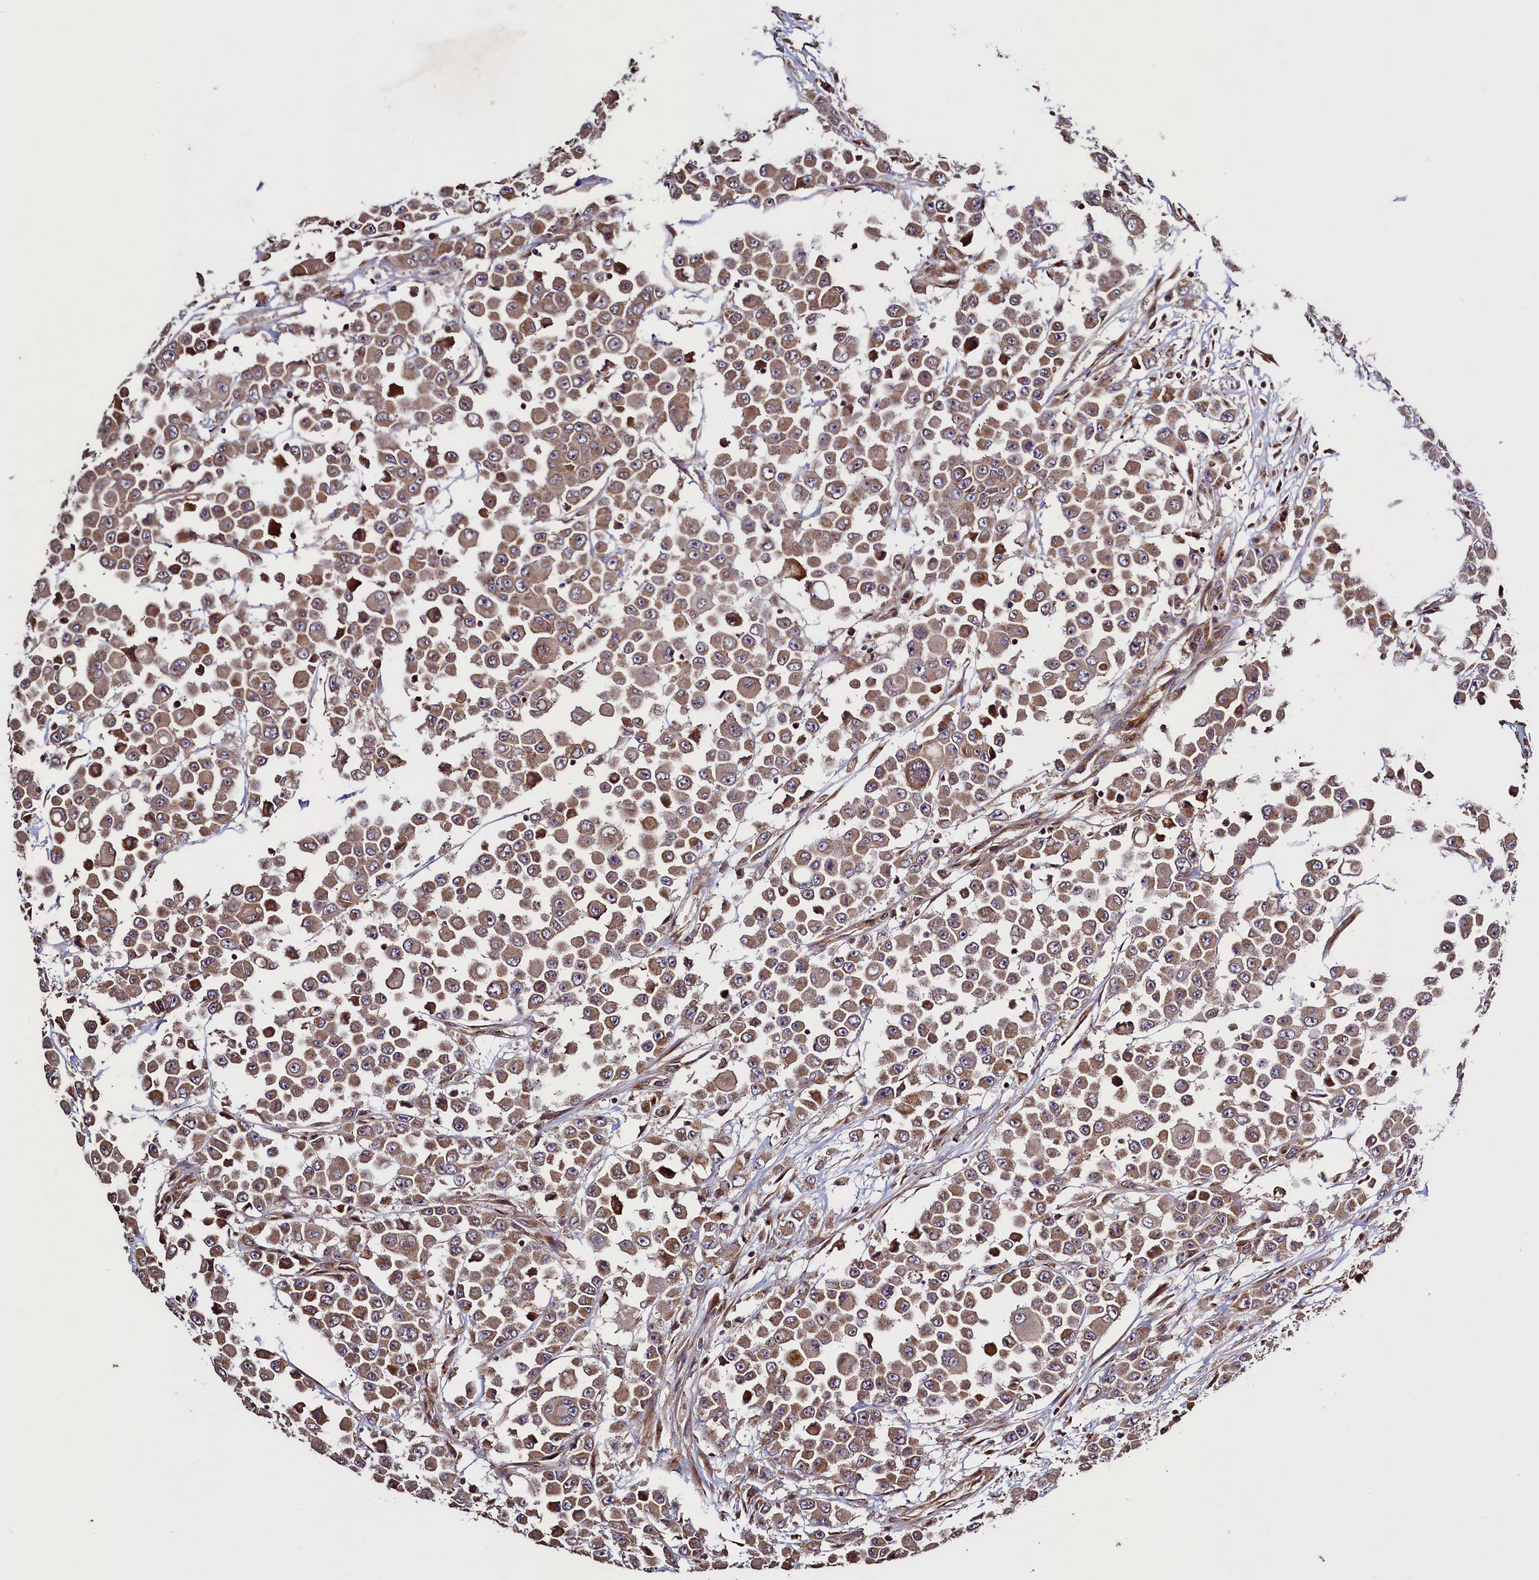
{"staining": {"intensity": "moderate", "quantity": ">75%", "location": "cytoplasmic/membranous"}, "tissue": "colorectal cancer", "cell_type": "Tumor cells", "image_type": "cancer", "snomed": [{"axis": "morphology", "description": "Adenocarcinoma, NOS"}, {"axis": "topography", "description": "Colon"}], "caption": "Protein expression analysis of human colorectal adenocarcinoma reveals moderate cytoplasmic/membranous staining in about >75% of tumor cells.", "gene": "RBFA", "patient": {"sex": "male", "age": 51}}